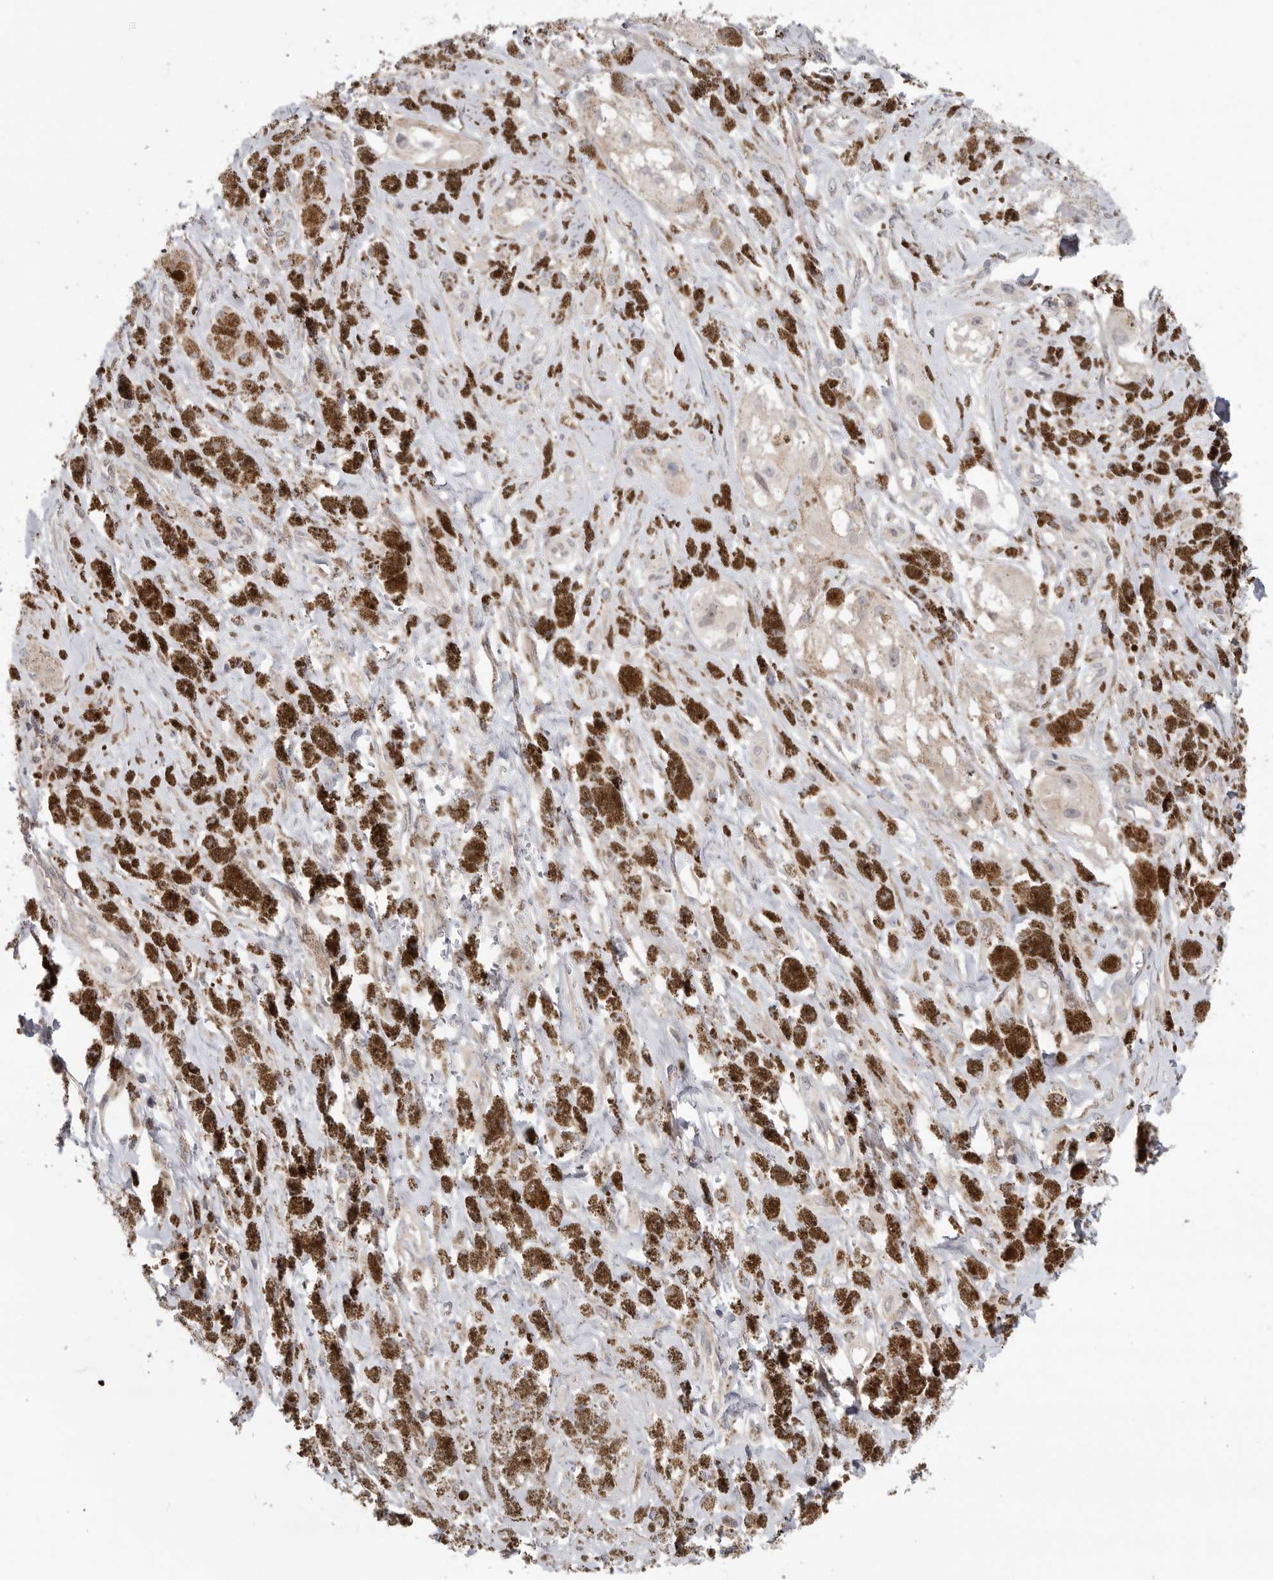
{"staining": {"intensity": "weak", "quantity": "<25%", "location": "cytoplasmic/membranous"}, "tissue": "melanoma", "cell_type": "Tumor cells", "image_type": "cancer", "snomed": [{"axis": "morphology", "description": "Malignant melanoma, NOS"}, {"axis": "topography", "description": "Skin"}], "caption": "Malignant melanoma was stained to show a protein in brown. There is no significant expression in tumor cells.", "gene": "KLK5", "patient": {"sex": "male", "age": 88}}